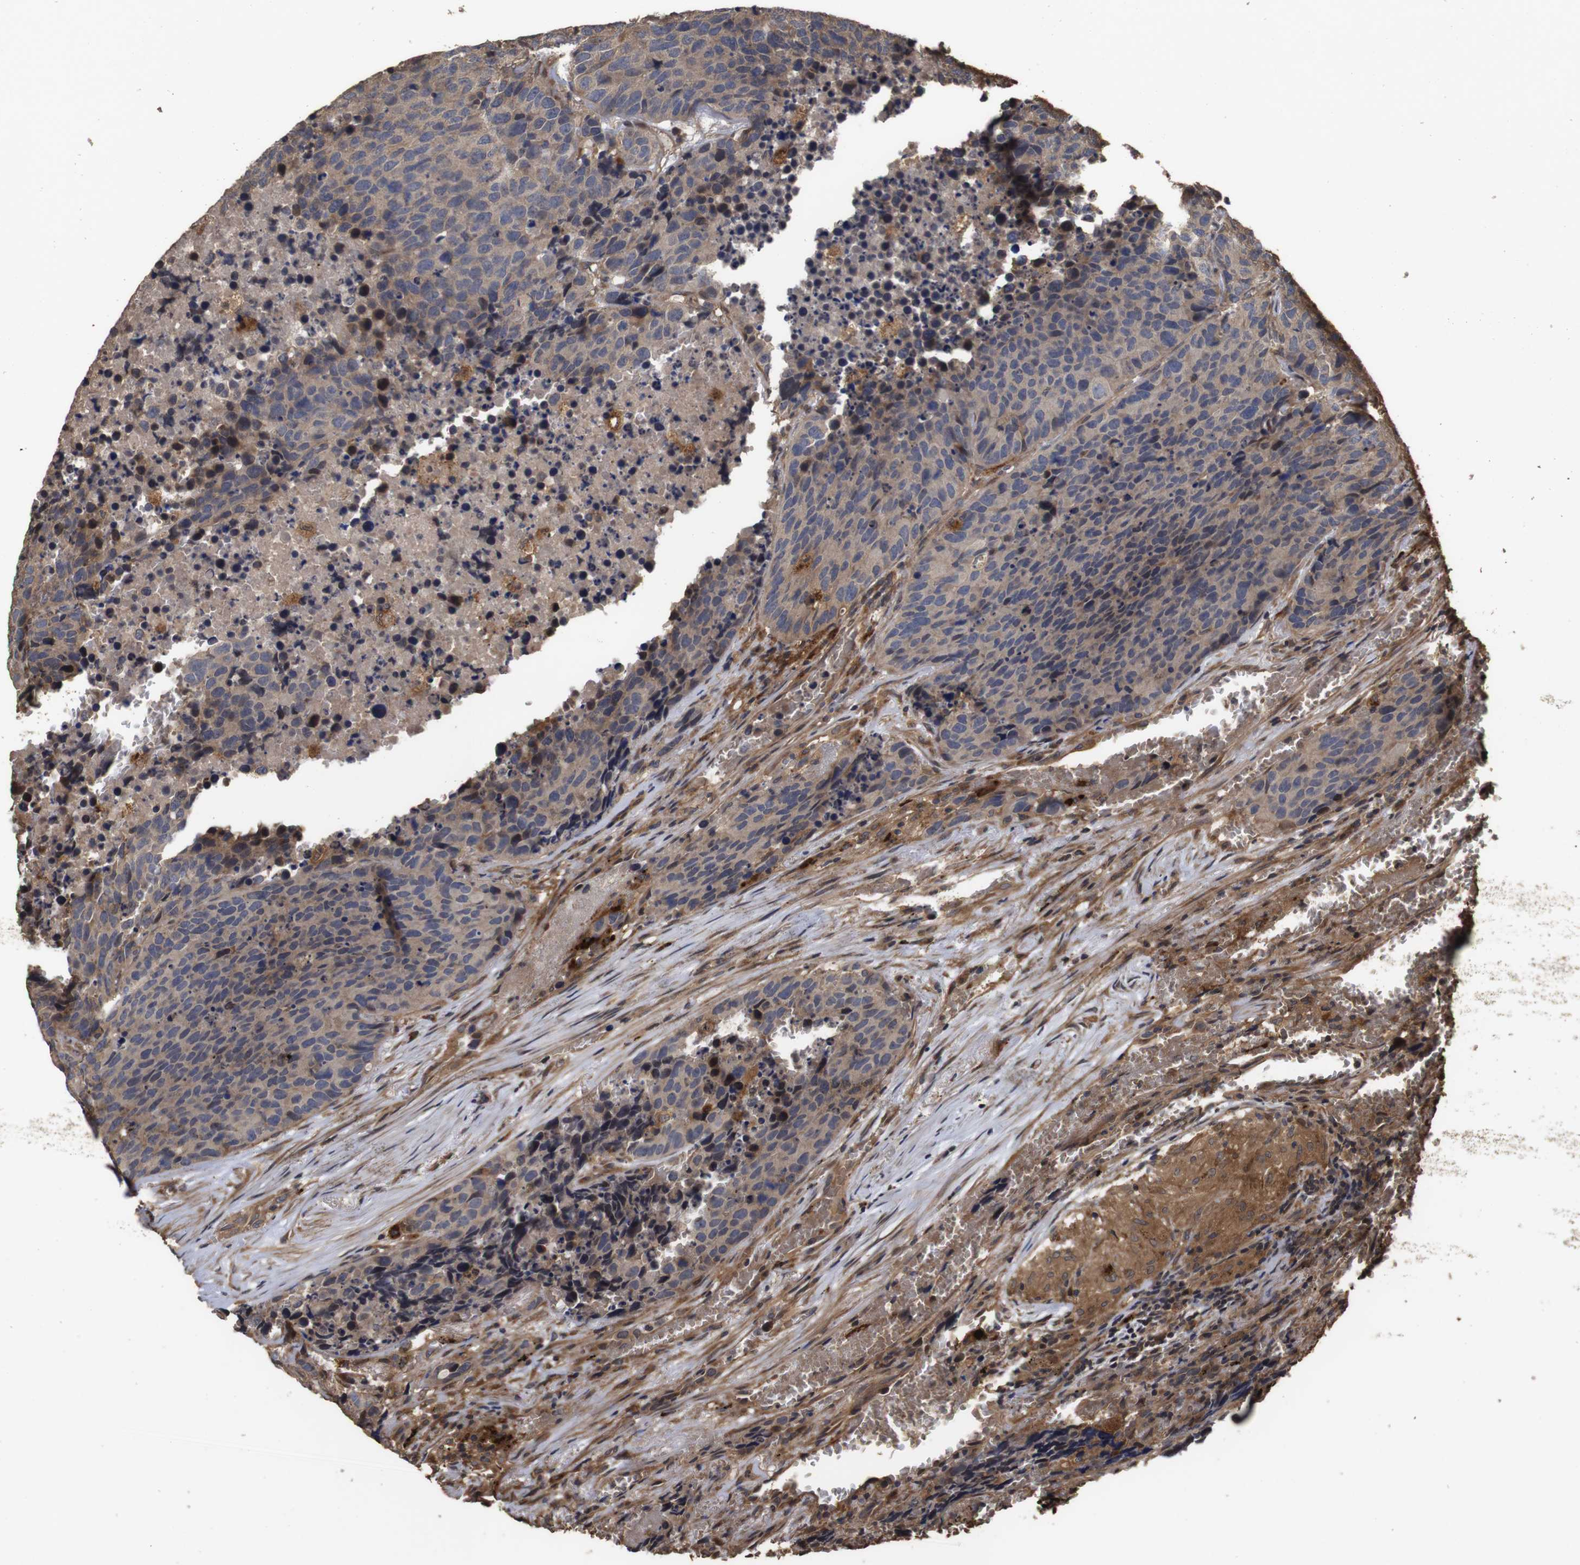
{"staining": {"intensity": "moderate", "quantity": "<25%", "location": "cytoplasmic/membranous"}, "tissue": "carcinoid", "cell_type": "Tumor cells", "image_type": "cancer", "snomed": [{"axis": "morphology", "description": "Carcinoid, malignant, NOS"}, {"axis": "topography", "description": "Lung"}], "caption": "Moderate cytoplasmic/membranous protein positivity is identified in about <25% of tumor cells in carcinoid (malignant). The protein is shown in brown color, while the nuclei are stained blue.", "gene": "PTPN14", "patient": {"sex": "male", "age": 60}}